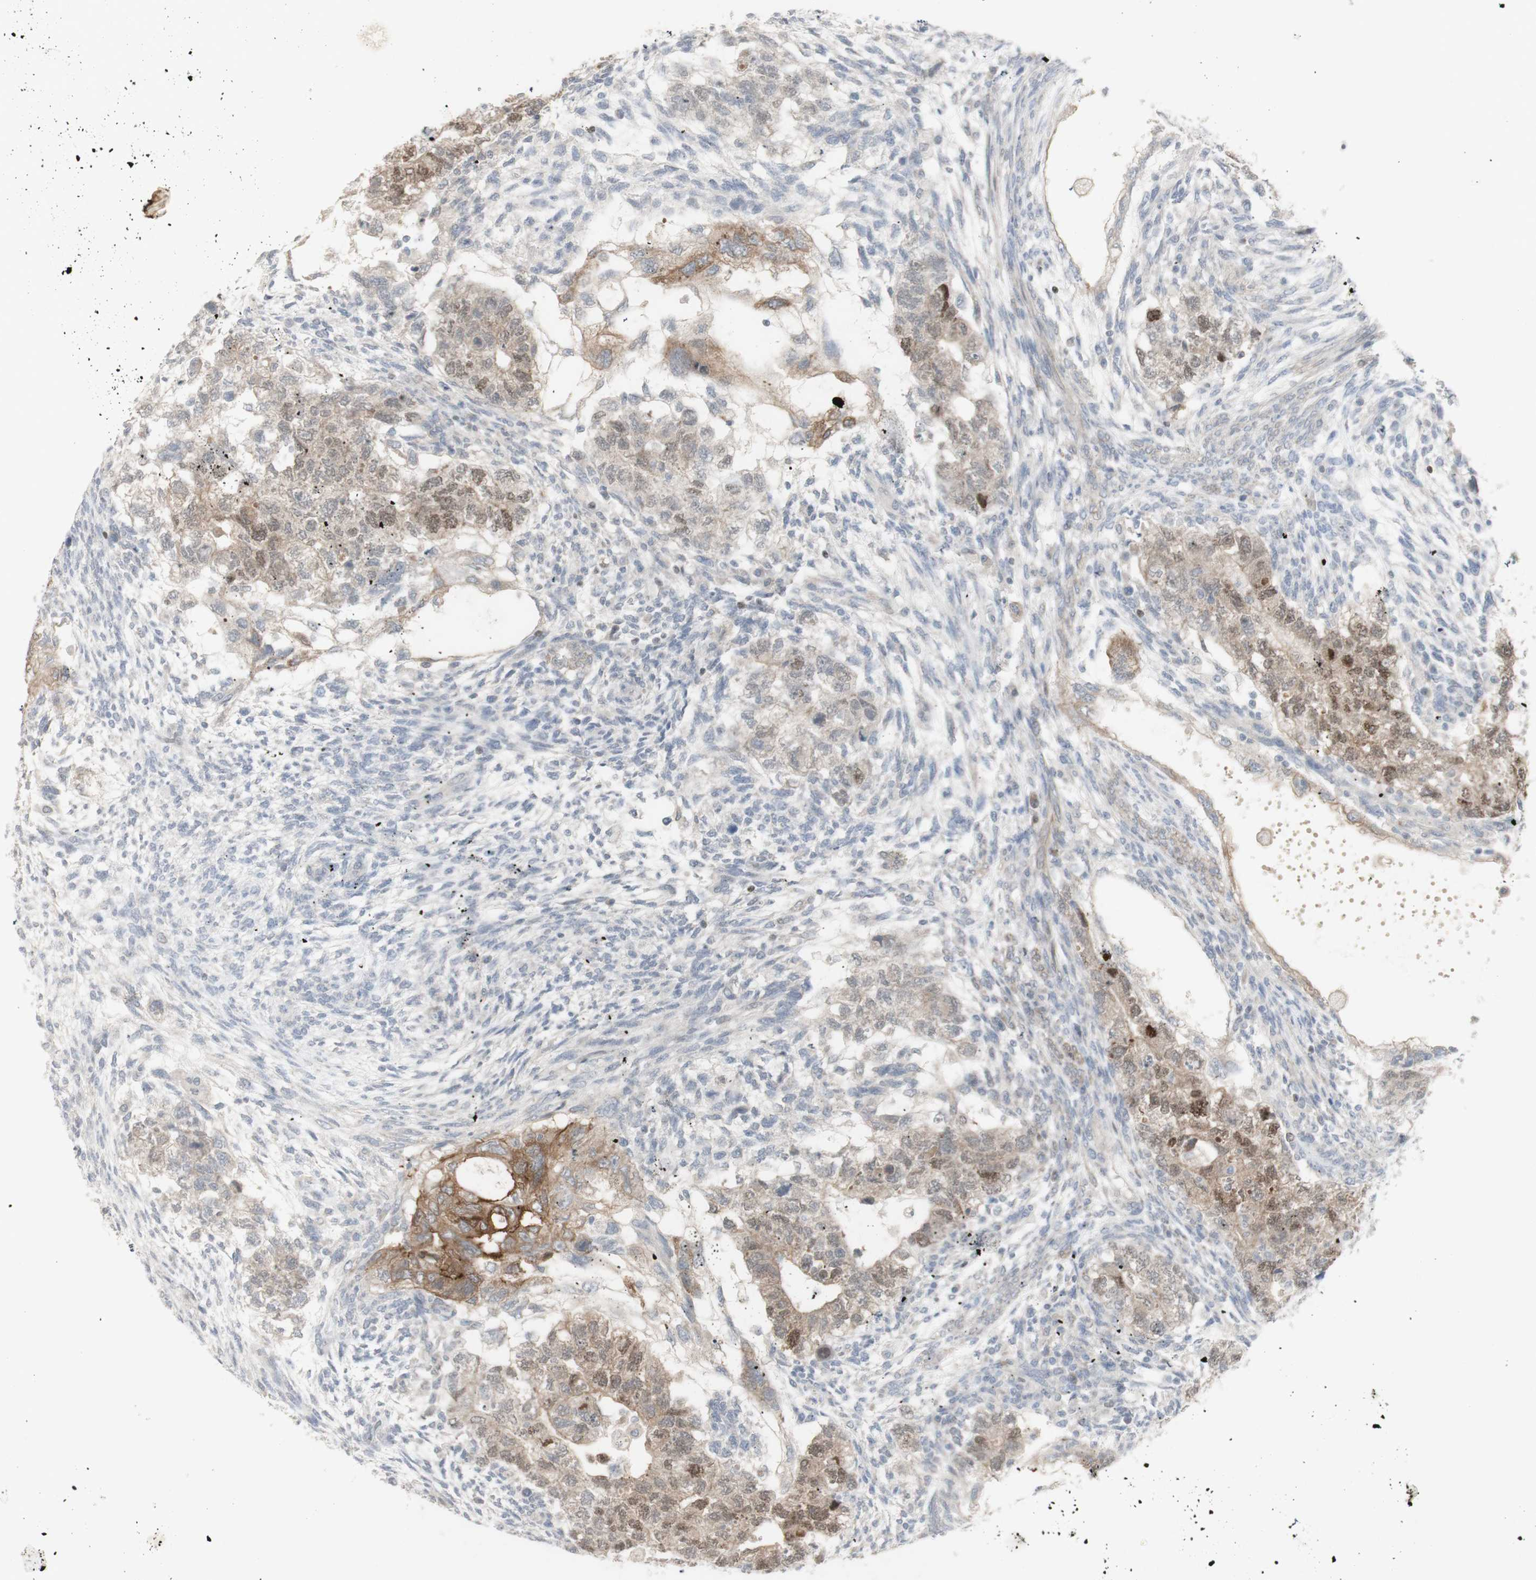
{"staining": {"intensity": "moderate", "quantity": ">75%", "location": "cytoplasmic/membranous,nuclear"}, "tissue": "testis cancer", "cell_type": "Tumor cells", "image_type": "cancer", "snomed": [{"axis": "morphology", "description": "Normal tissue, NOS"}, {"axis": "morphology", "description": "Carcinoma, Embryonal, NOS"}, {"axis": "topography", "description": "Testis"}], "caption": "Immunohistochemical staining of human testis cancer (embryonal carcinoma) displays medium levels of moderate cytoplasmic/membranous and nuclear protein expression in about >75% of tumor cells.", "gene": "C1orf116", "patient": {"sex": "male", "age": 36}}